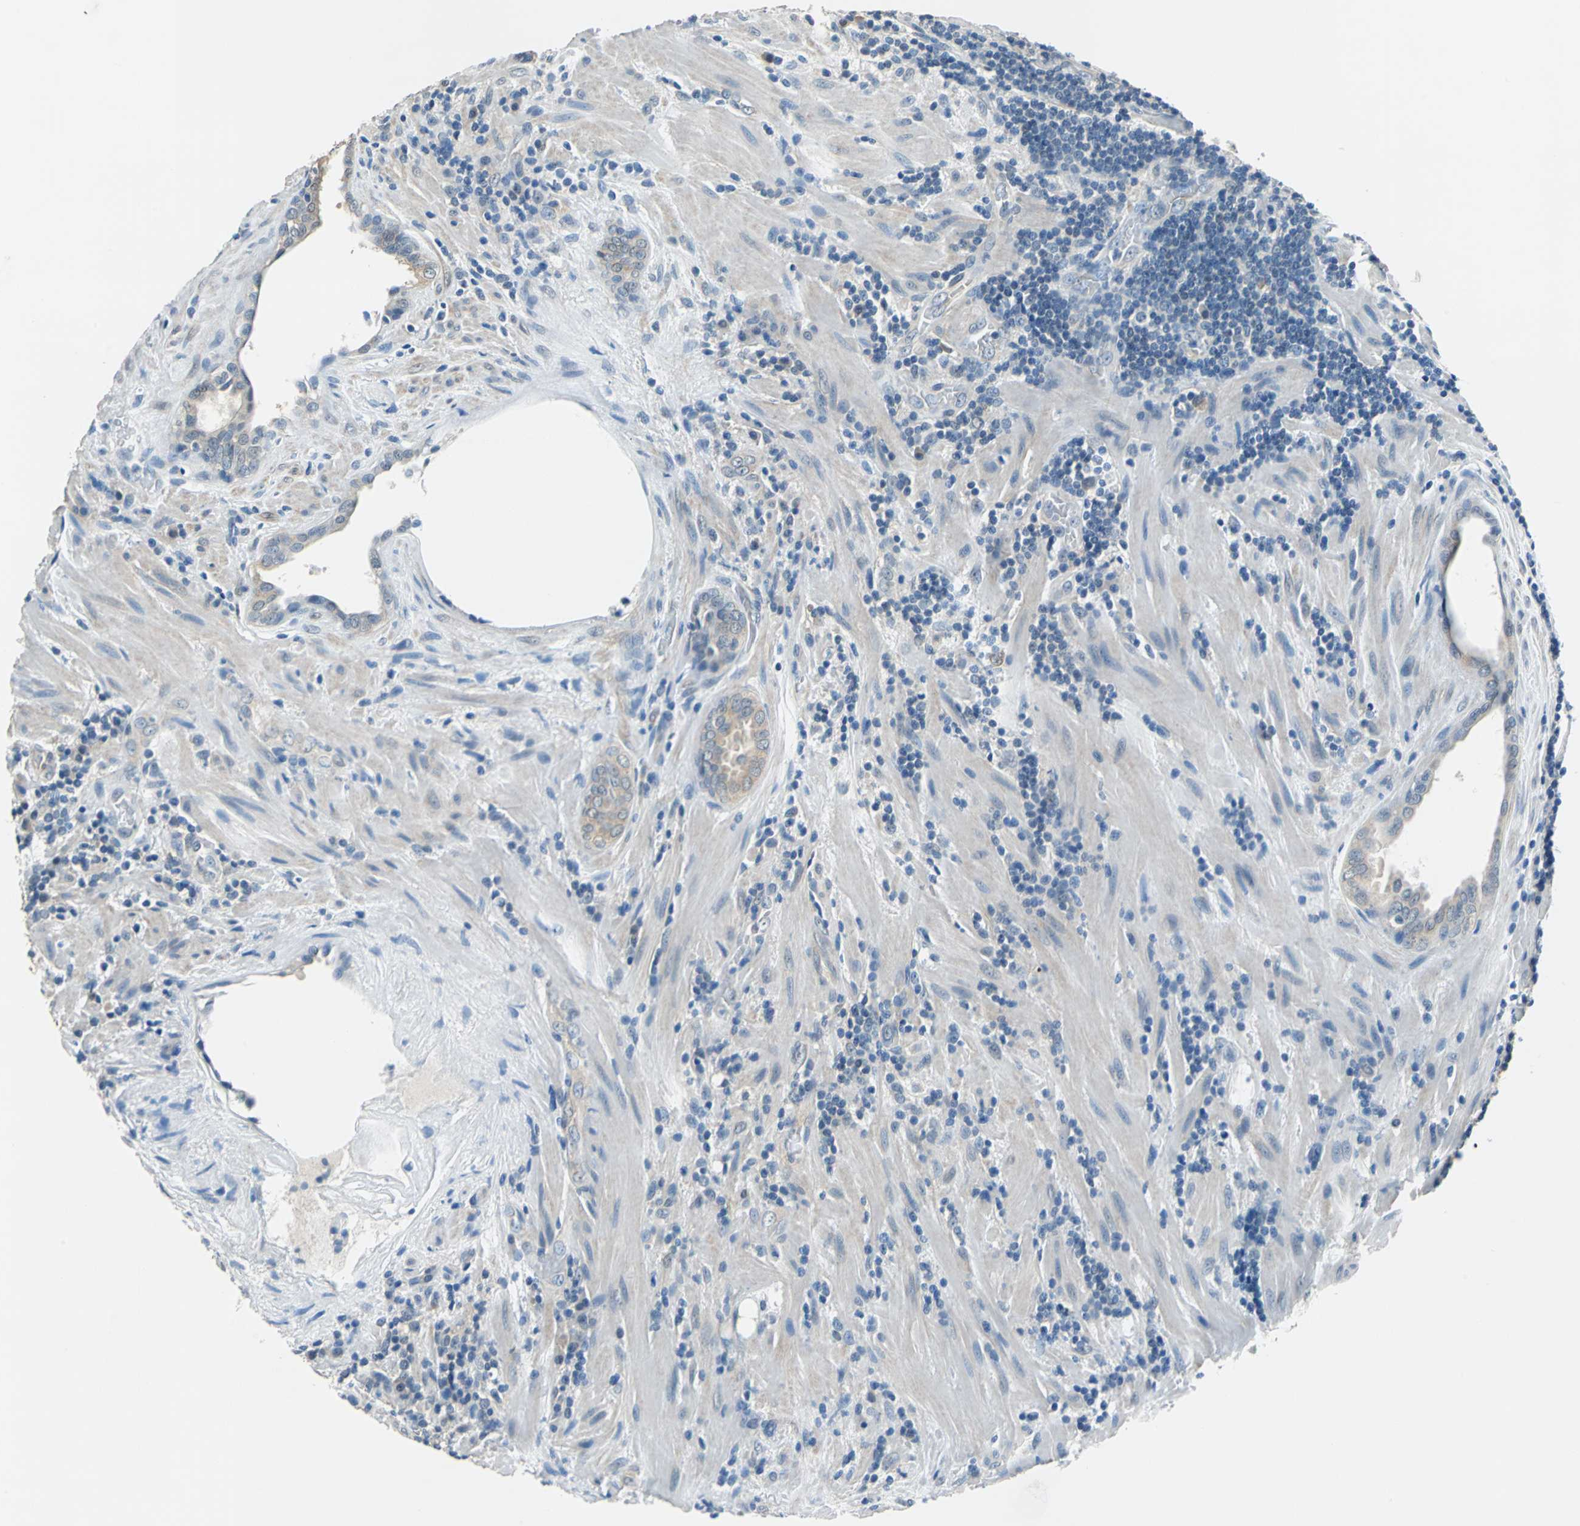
{"staining": {"intensity": "moderate", "quantity": ">75%", "location": "cytoplasmic/membranous"}, "tissue": "prostate cancer", "cell_type": "Tumor cells", "image_type": "cancer", "snomed": [{"axis": "morphology", "description": "Adenocarcinoma, High grade"}, {"axis": "topography", "description": "Prostate"}], "caption": "High-power microscopy captured an immunohistochemistry (IHC) micrograph of prostate high-grade adenocarcinoma, revealing moderate cytoplasmic/membranous positivity in approximately >75% of tumor cells.", "gene": "FKBP4", "patient": {"sex": "male", "age": 68}}